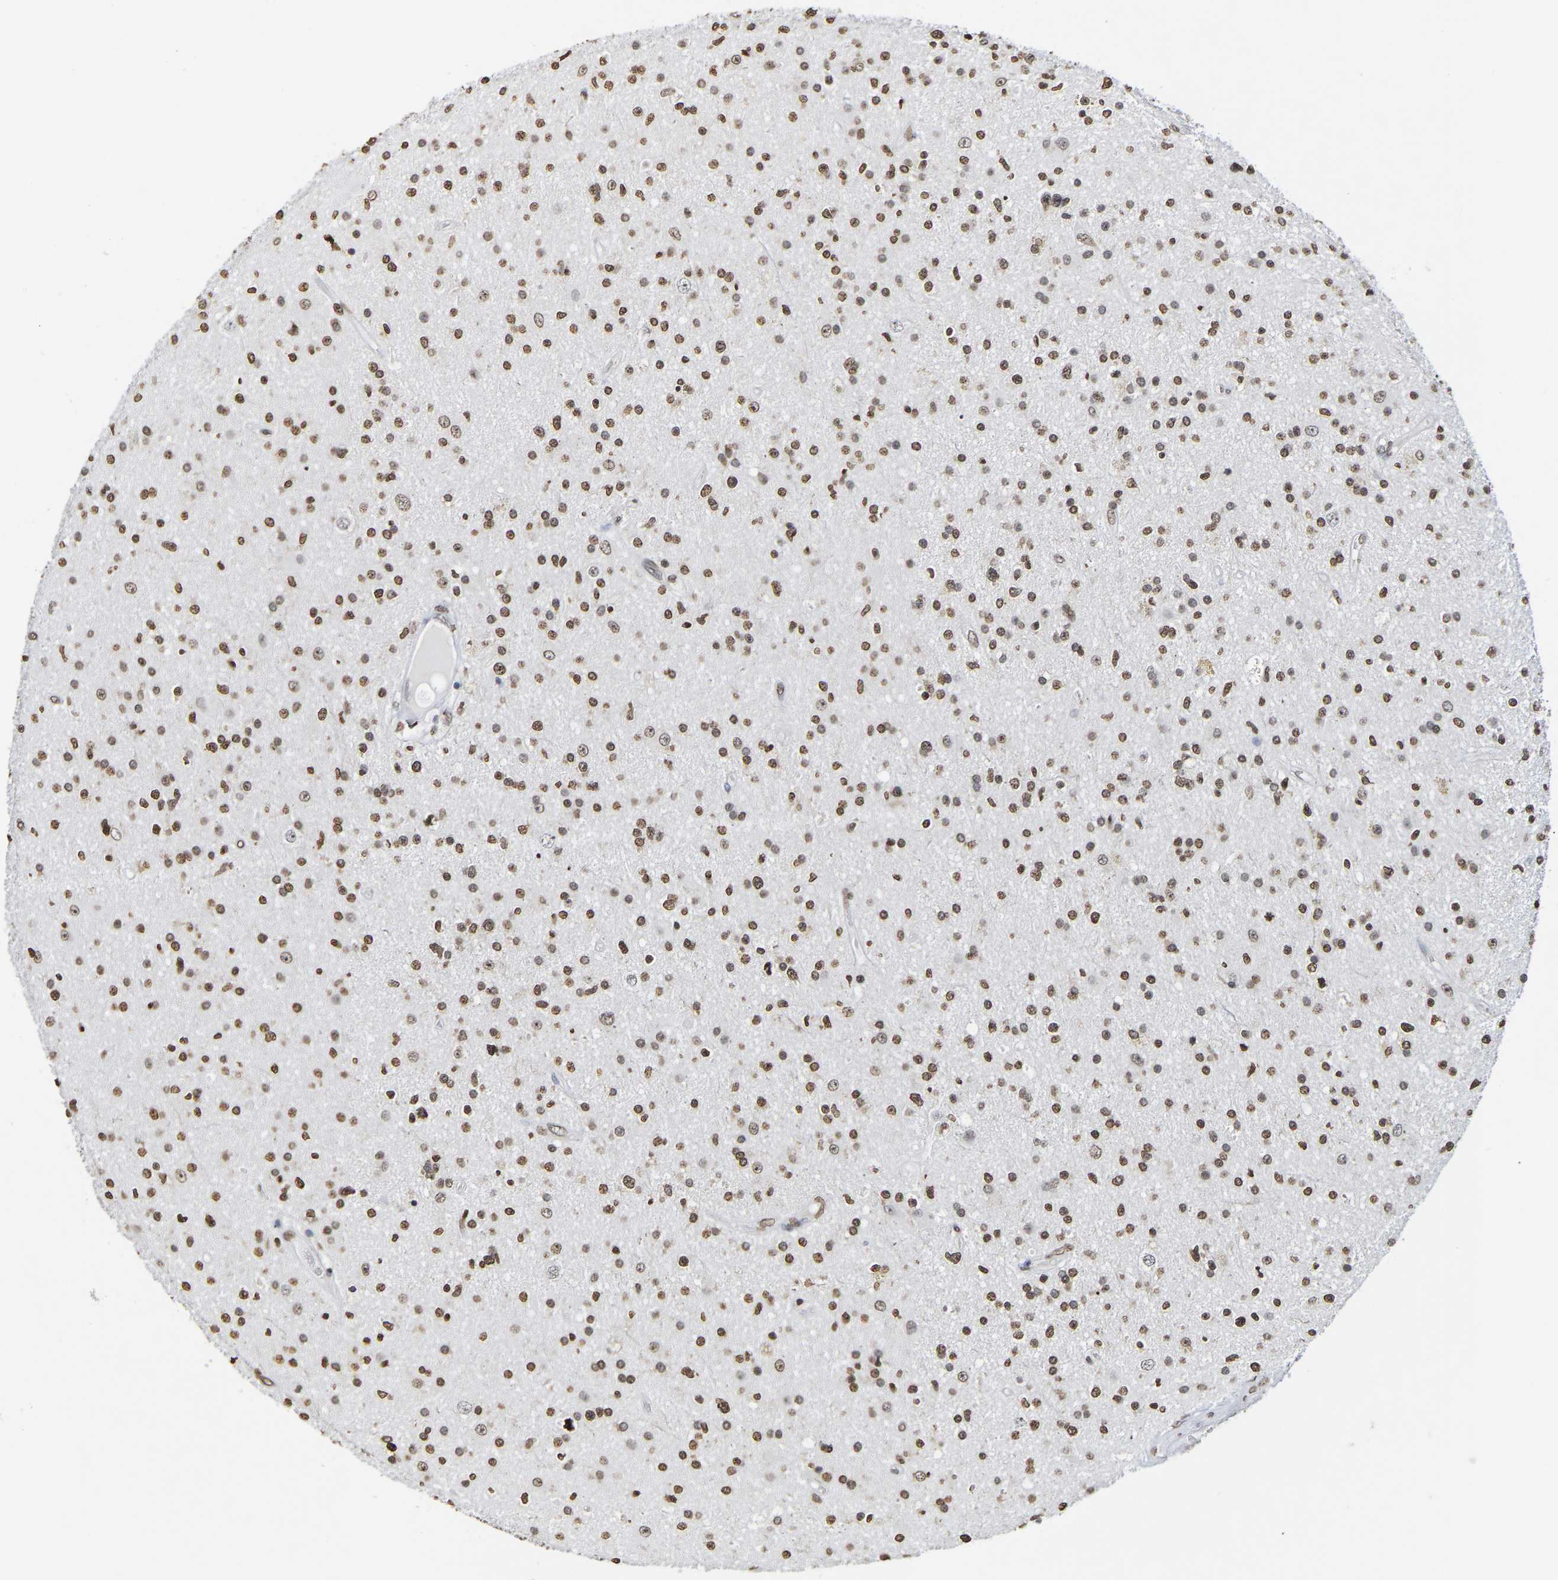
{"staining": {"intensity": "moderate", "quantity": ">75%", "location": "nuclear"}, "tissue": "glioma", "cell_type": "Tumor cells", "image_type": "cancer", "snomed": [{"axis": "morphology", "description": "Glioma, malignant, High grade"}, {"axis": "topography", "description": "Brain"}], "caption": "A photomicrograph showing moderate nuclear positivity in about >75% of tumor cells in malignant glioma (high-grade), as visualized by brown immunohistochemical staining.", "gene": "ATF4", "patient": {"sex": "male", "age": 33}}